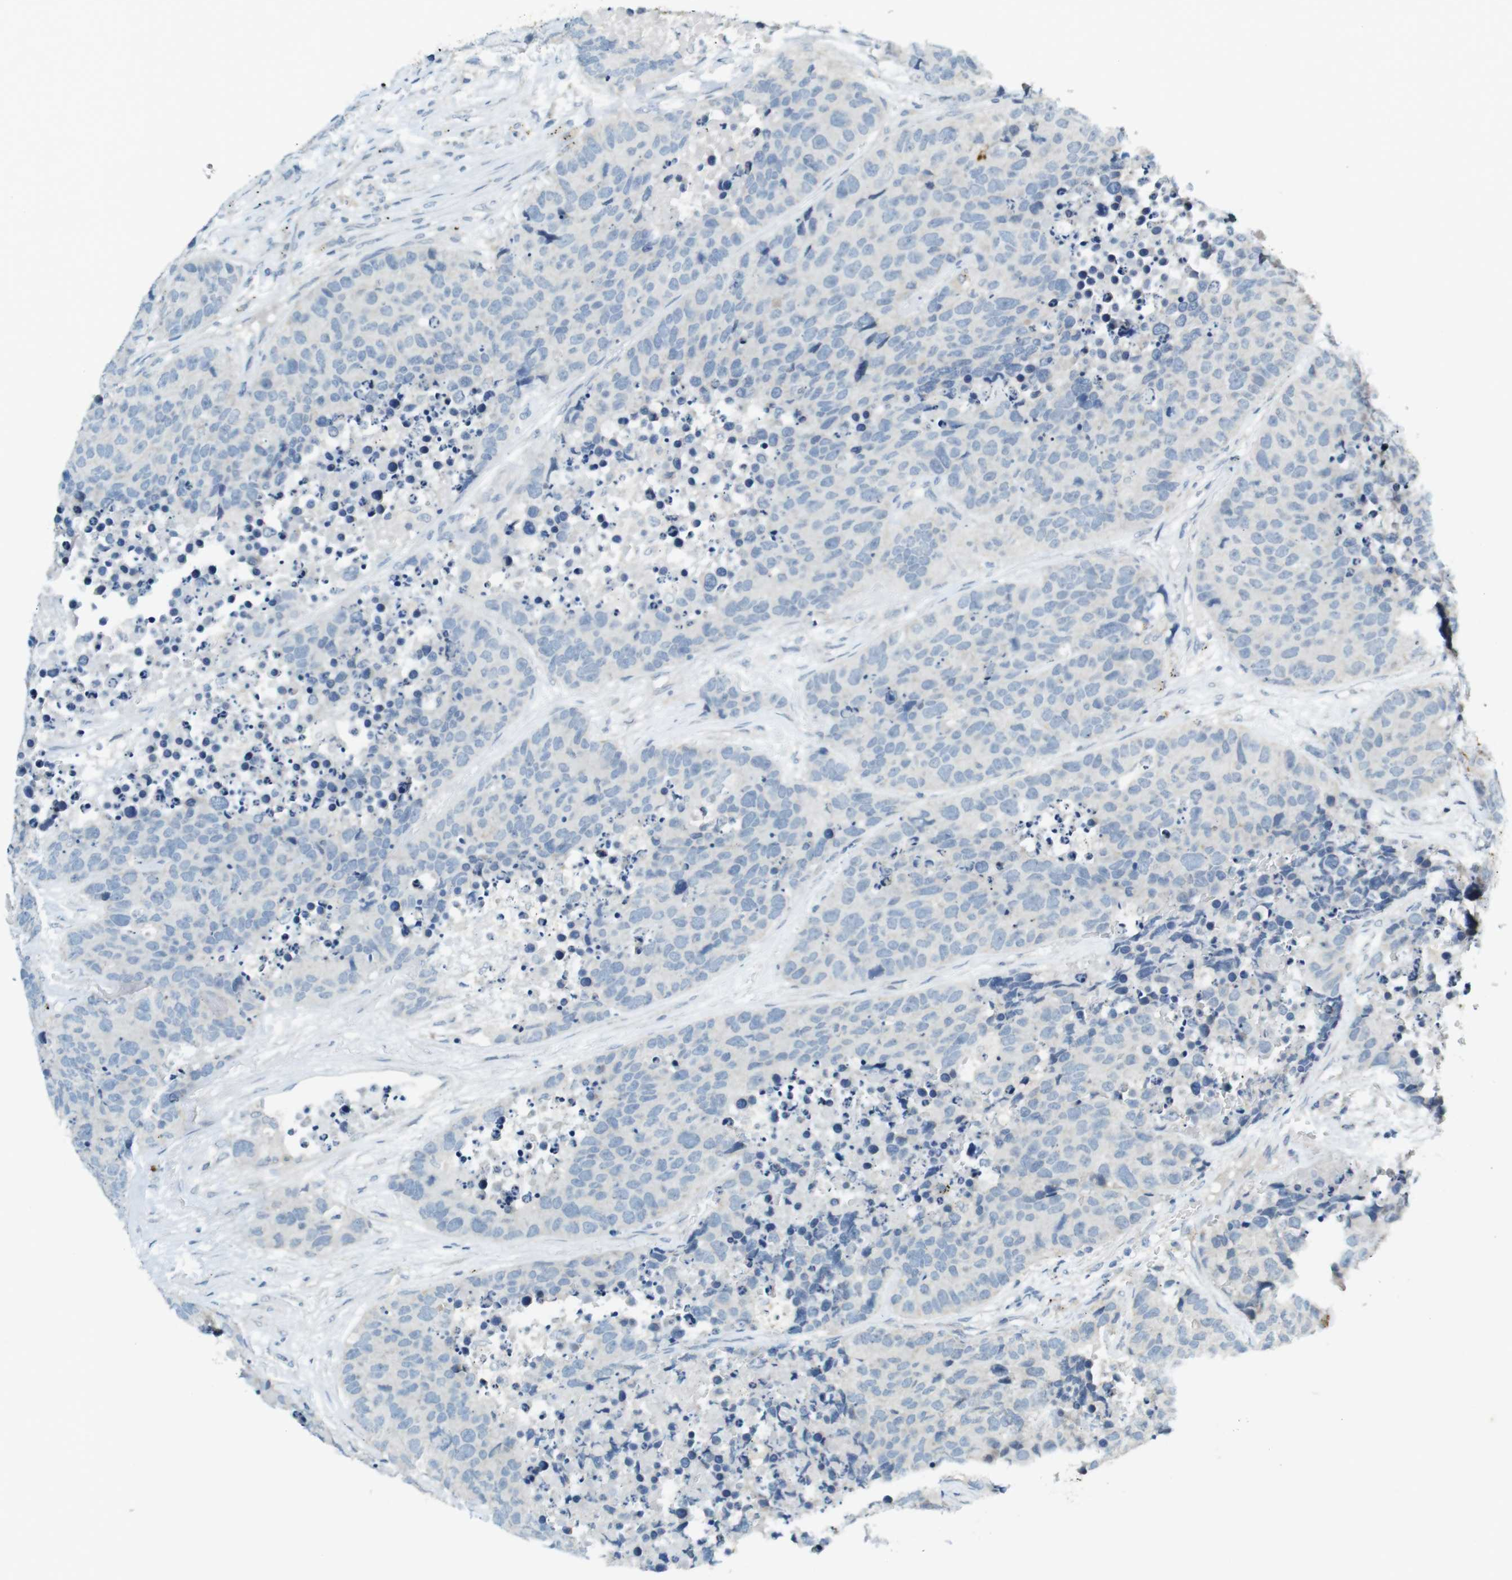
{"staining": {"intensity": "negative", "quantity": "none", "location": "none"}, "tissue": "carcinoid", "cell_type": "Tumor cells", "image_type": "cancer", "snomed": [{"axis": "morphology", "description": "Carcinoid, malignant, NOS"}, {"axis": "topography", "description": "Lung"}], "caption": "DAB immunohistochemical staining of carcinoid shows no significant expression in tumor cells. (DAB (3,3'-diaminobenzidine) immunohistochemistry, high magnification).", "gene": "MUC5B", "patient": {"sex": "male", "age": 60}}